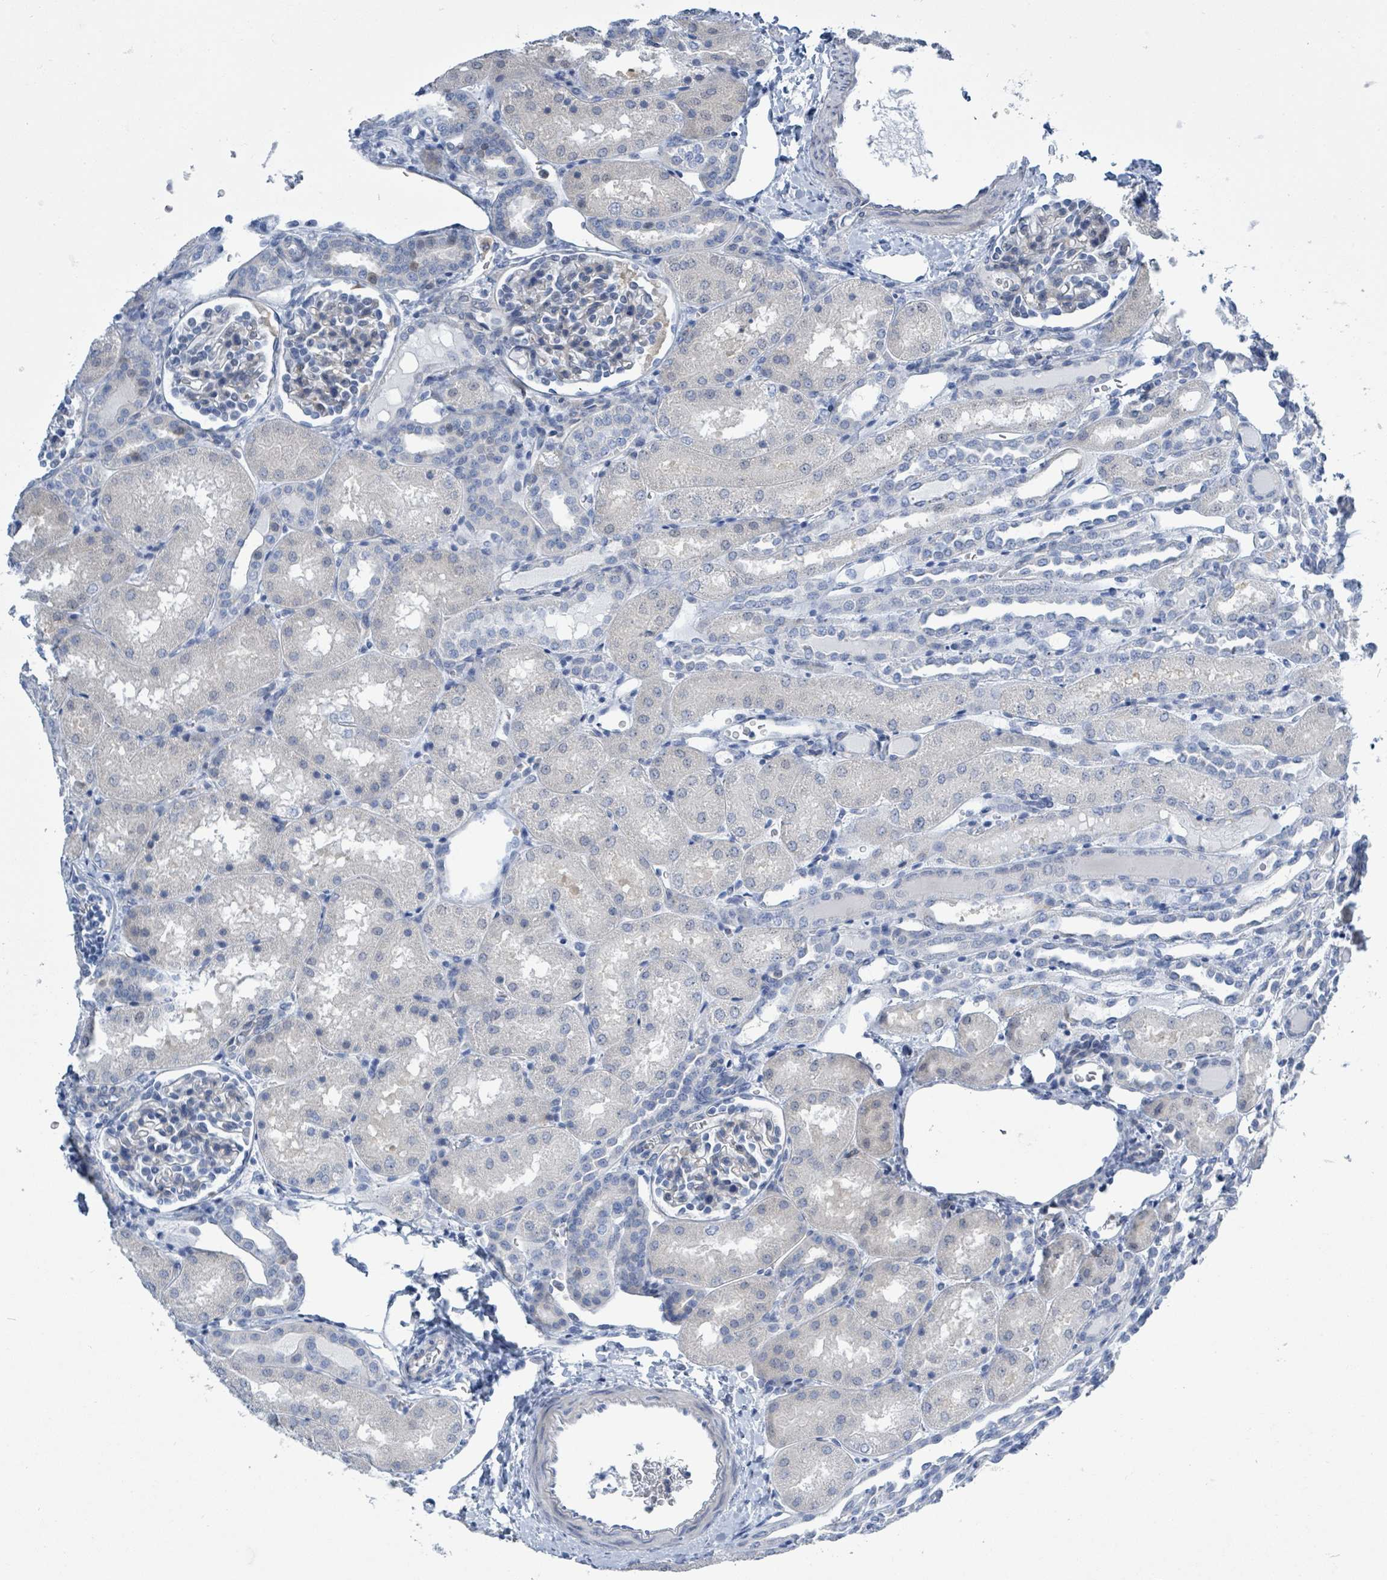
{"staining": {"intensity": "negative", "quantity": "none", "location": "none"}, "tissue": "kidney", "cell_type": "Cells in glomeruli", "image_type": "normal", "snomed": [{"axis": "morphology", "description": "Normal tissue, NOS"}, {"axis": "topography", "description": "Kidney"}], "caption": "A histopathology image of kidney stained for a protein exhibits no brown staining in cells in glomeruli. (Stains: DAB immunohistochemistry with hematoxylin counter stain, Microscopy: brightfield microscopy at high magnification).", "gene": "DGKZ", "patient": {"sex": "male", "age": 1}}